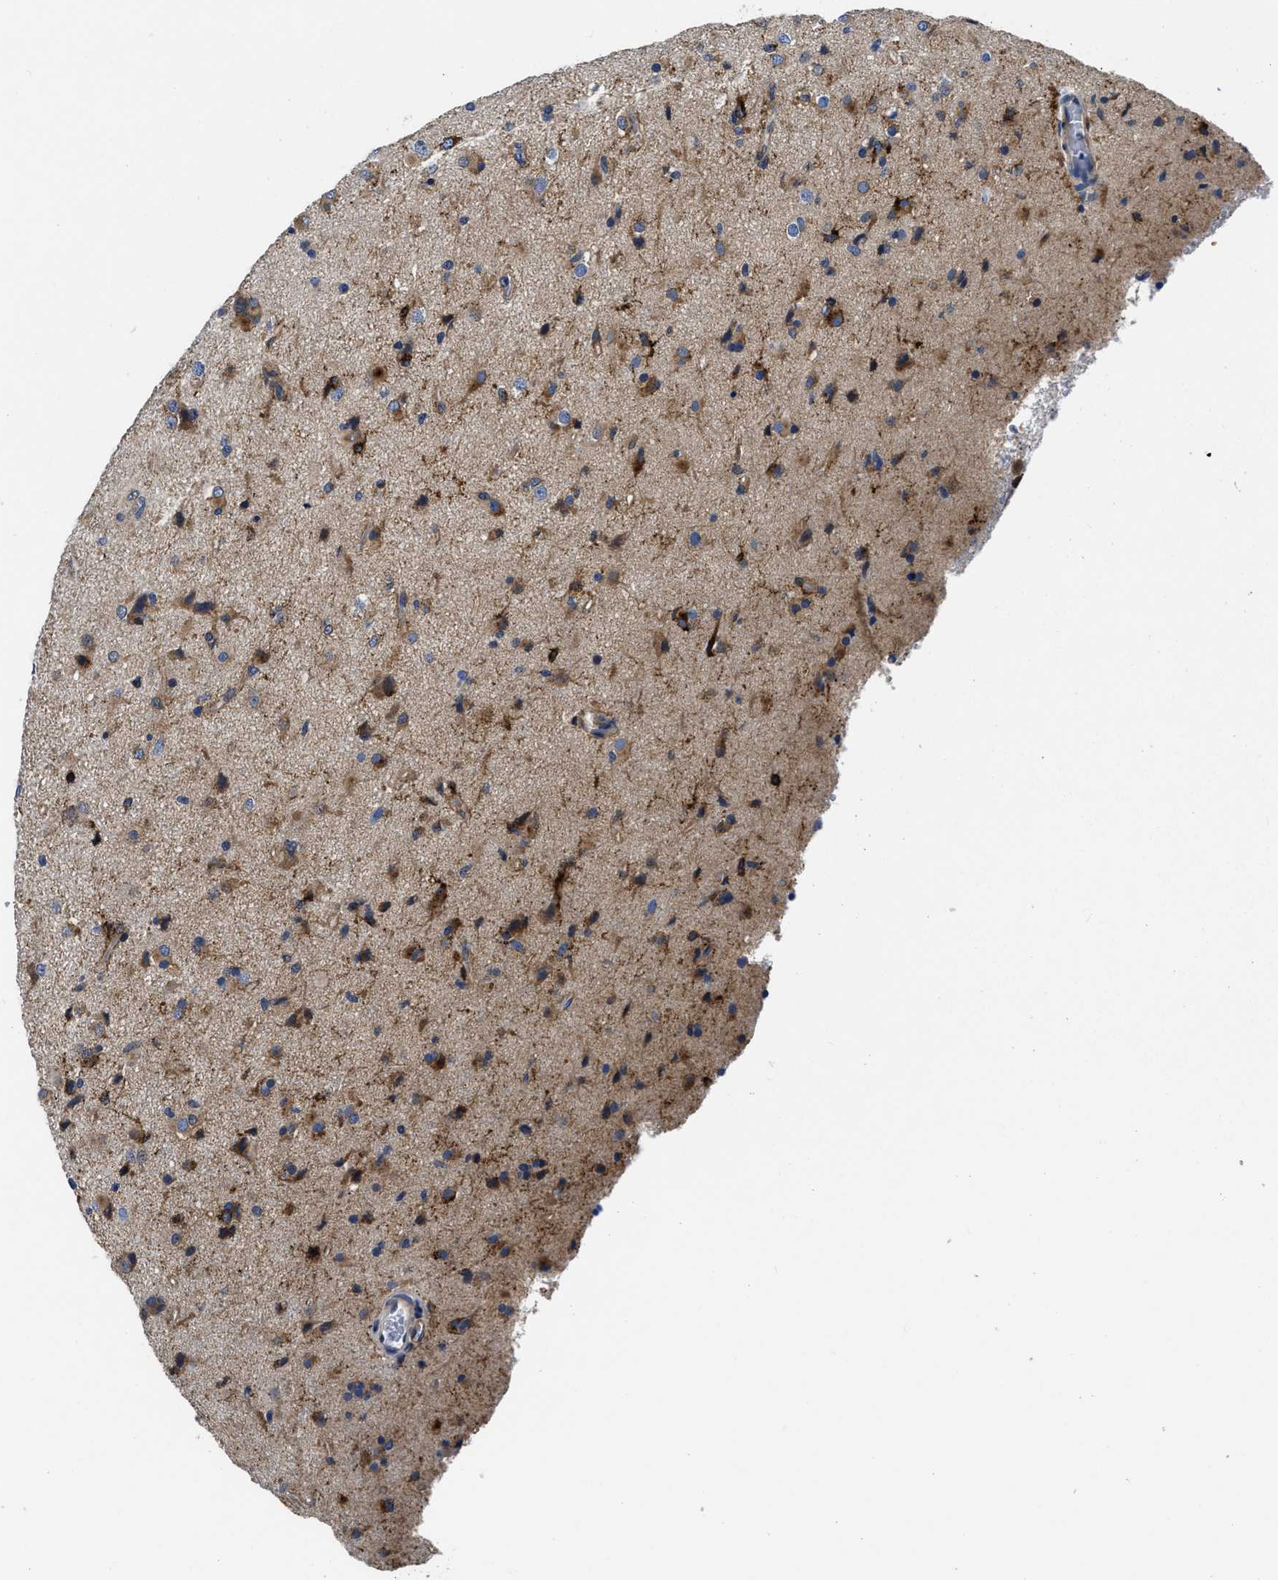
{"staining": {"intensity": "strong", "quantity": ">75%", "location": "cytoplasmic/membranous"}, "tissue": "glioma", "cell_type": "Tumor cells", "image_type": "cancer", "snomed": [{"axis": "morphology", "description": "Glioma, malignant, Low grade"}, {"axis": "topography", "description": "Brain"}], "caption": "Approximately >75% of tumor cells in human glioma display strong cytoplasmic/membranous protein expression as visualized by brown immunohistochemical staining.", "gene": "SLC35F1", "patient": {"sex": "male", "age": 65}}